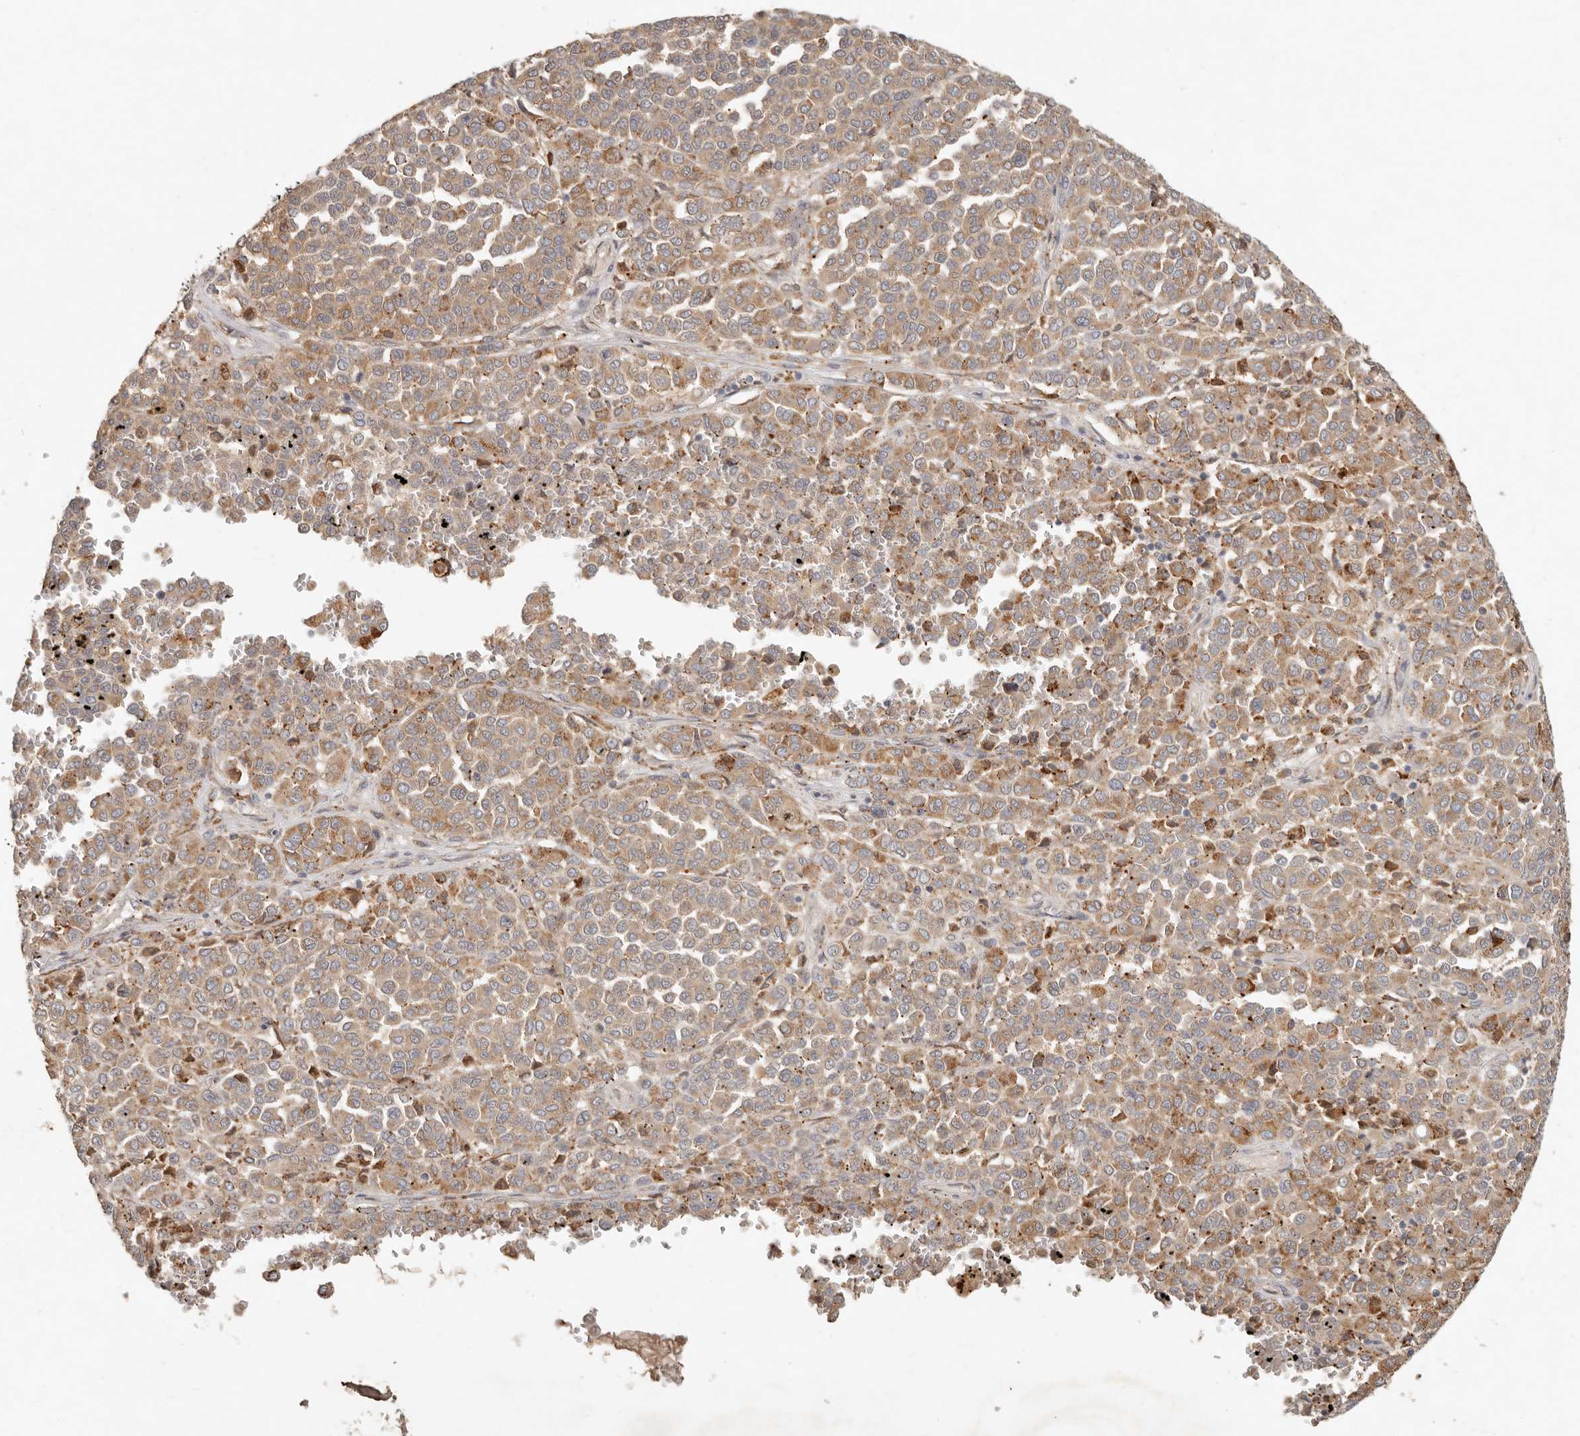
{"staining": {"intensity": "moderate", "quantity": ">75%", "location": "cytoplasmic/membranous"}, "tissue": "melanoma", "cell_type": "Tumor cells", "image_type": "cancer", "snomed": [{"axis": "morphology", "description": "Malignant melanoma, Metastatic site"}, {"axis": "topography", "description": "Pancreas"}], "caption": "Immunohistochemical staining of human malignant melanoma (metastatic site) displays medium levels of moderate cytoplasmic/membranous protein staining in about >75% of tumor cells.", "gene": "ARHGEF10L", "patient": {"sex": "female", "age": 30}}